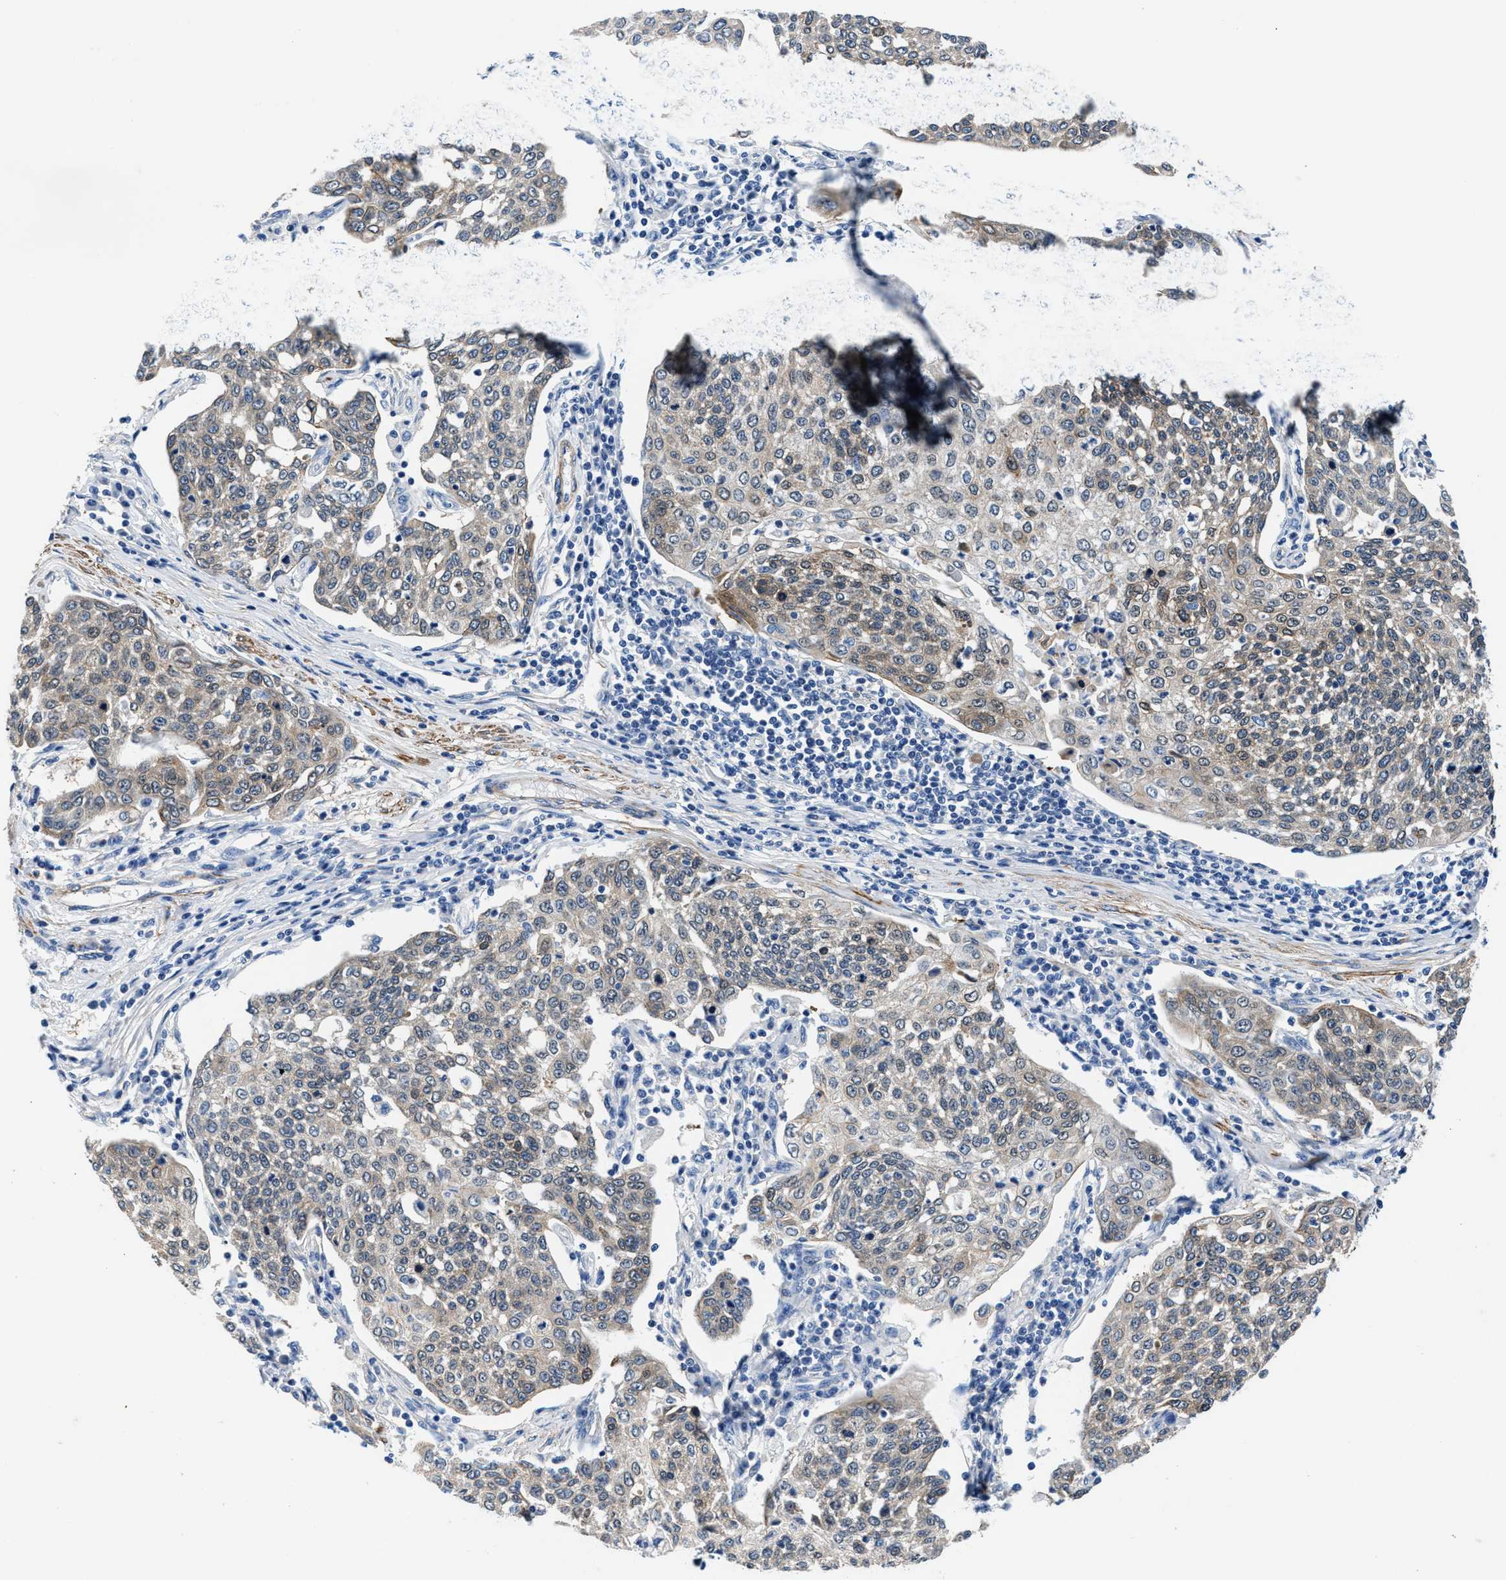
{"staining": {"intensity": "weak", "quantity": ">75%", "location": "cytoplasmic/membranous"}, "tissue": "cervical cancer", "cell_type": "Tumor cells", "image_type": "cancer", "snomed": [{"axis": "morphology", "description": "Squamous cell carcinoma, NOS"}, {"axis": "topography", "description": "Cervix"}], "caption": "There is low levels of weak cytoplasmic/membranous expression in tumor cells of squamous cell carcinoma (cervical), as demonstrated by immunohistochemical staining (brown color).", "gene": "PARG", "patient": {"sex": "female", "age": 34}}